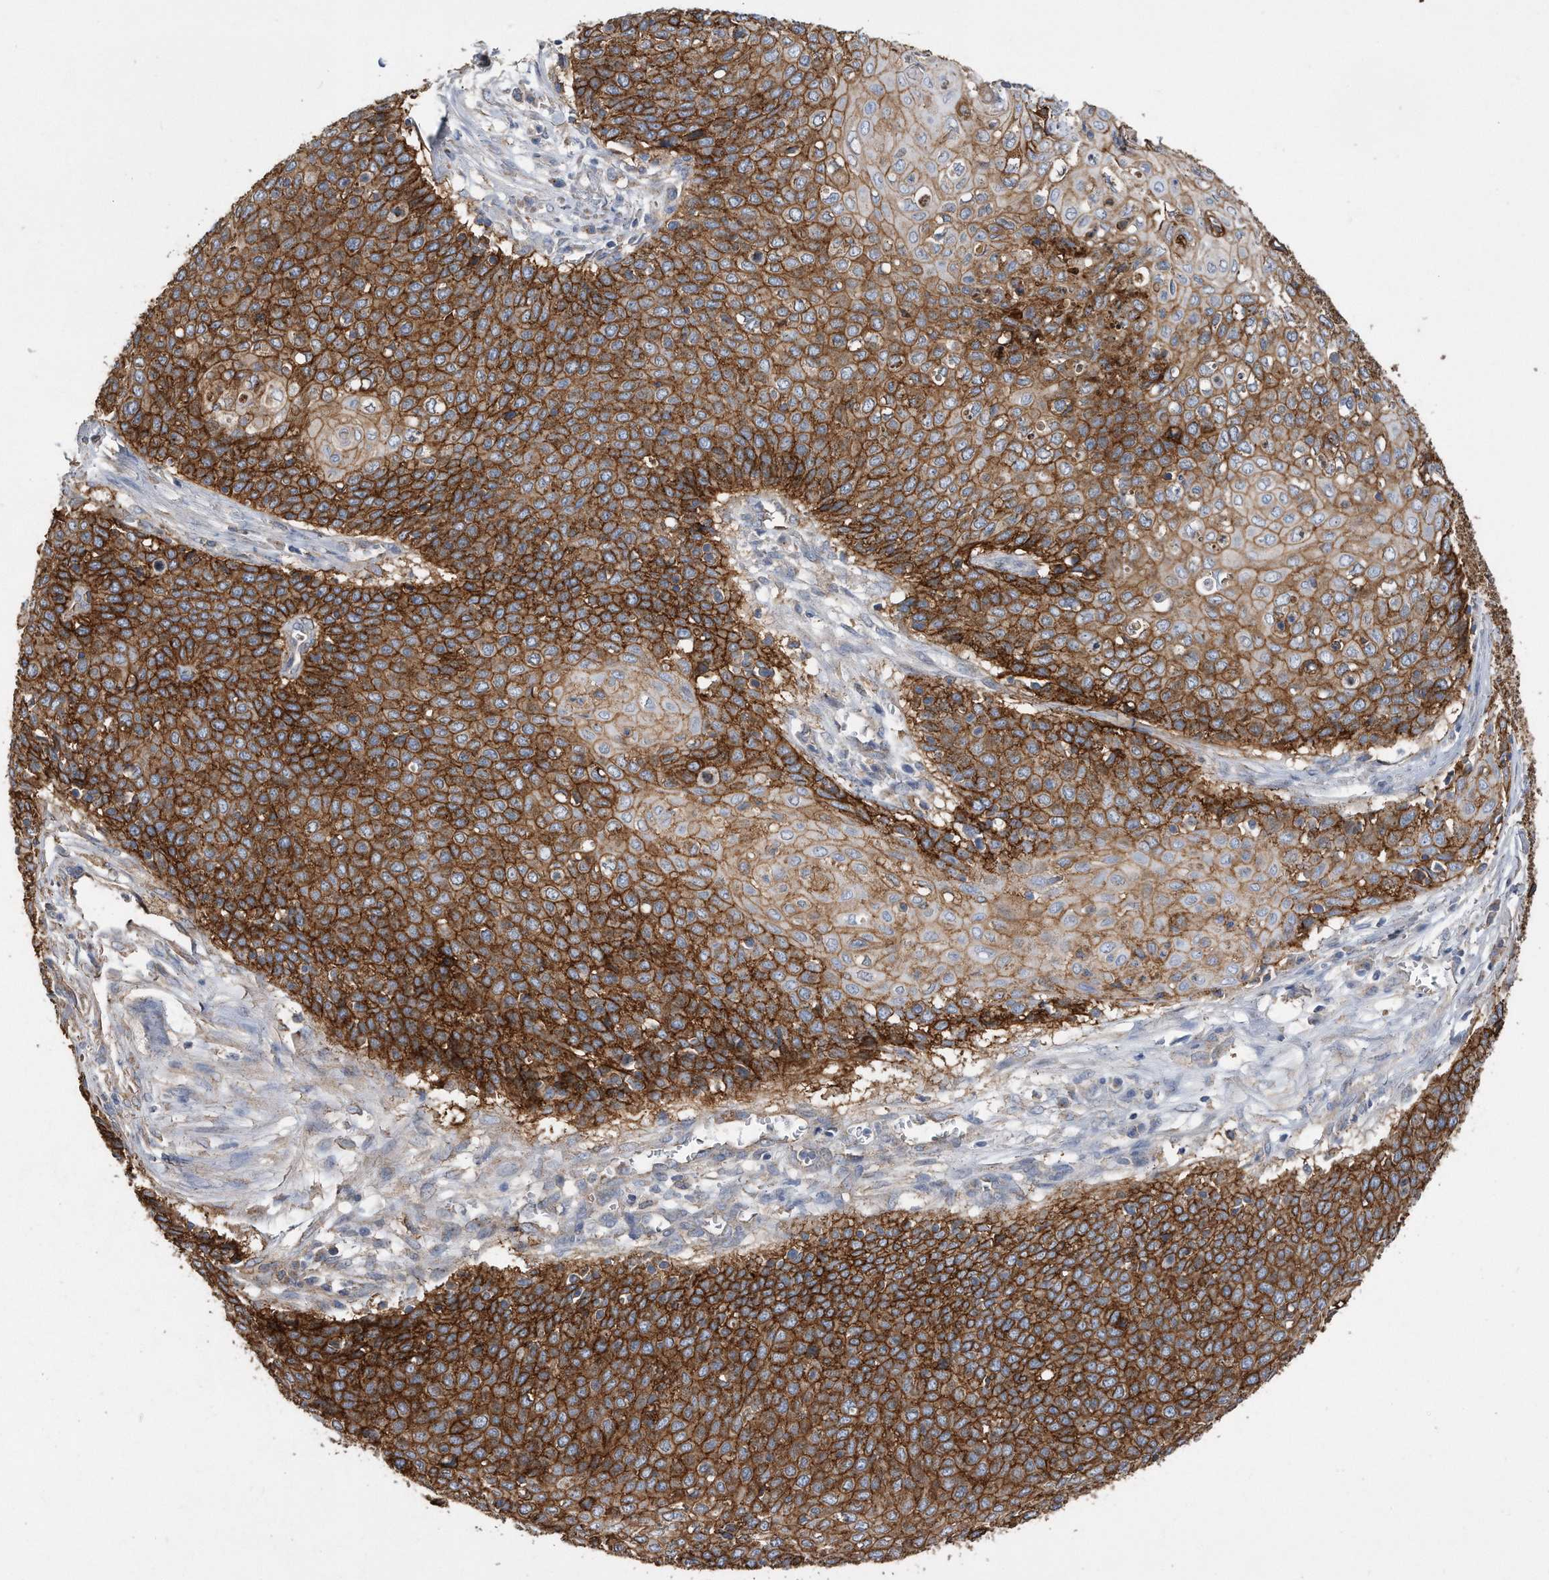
{"staining": {"intensity": "strong", "quantity": ">75%", "location": "cytoplasmic/membranous"}, "tissue": "cervical cancer", "cell_type": "Tumor cells", "image_type": "cancer", "snomed": [{"axis": "morphology", "description": "Squamous cell carcinoma, NOS"}, {"axis": "topography", "description": "Cervix"}], "caption": "Strong cytoplasmic/membranous protein positivity is appreciated in about >75% of tumor cells in cervical cancer.", "gene": "CDCP1", "patient": {"sex": "female", "age": 39}}